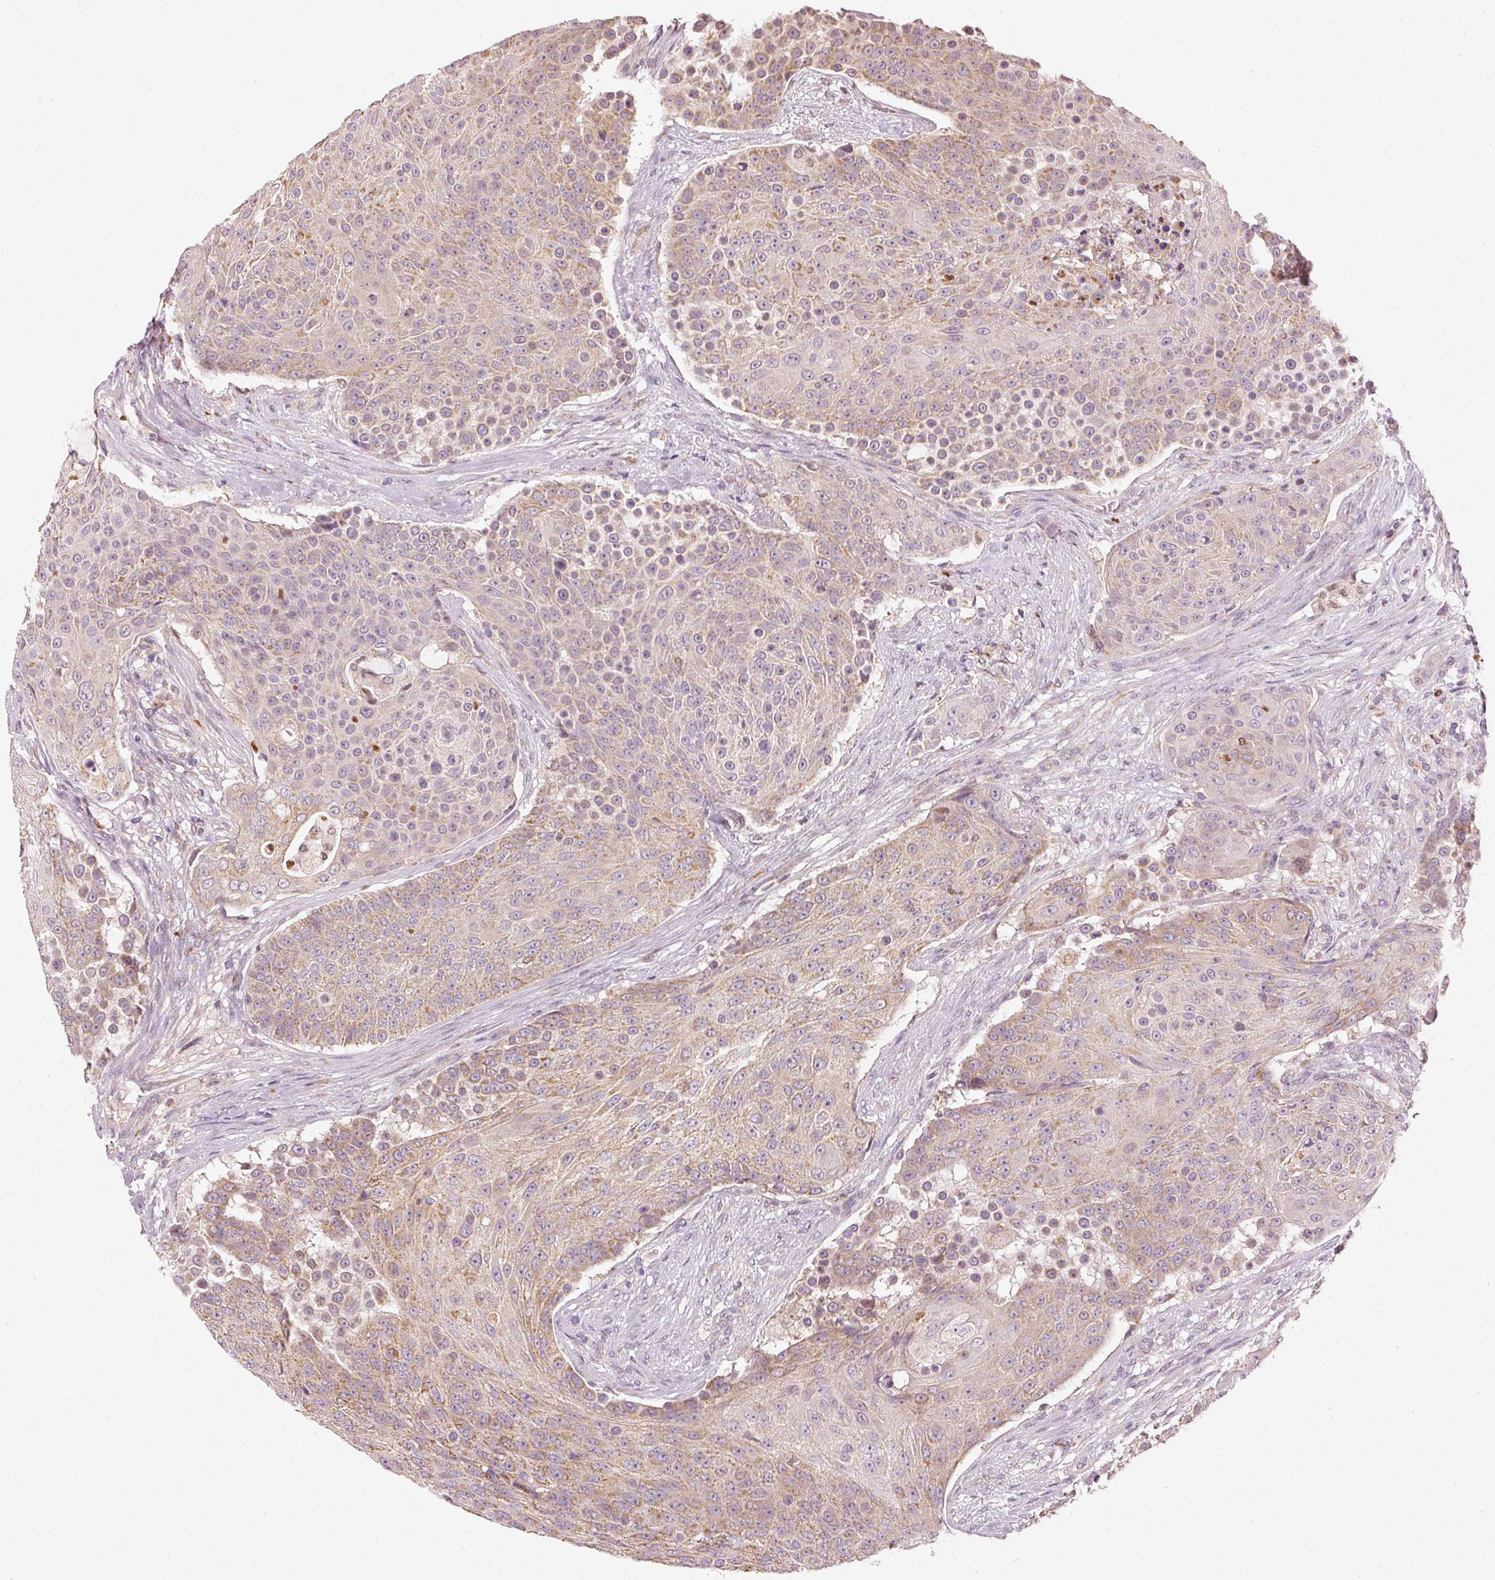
{"staining": {"intensity": "moderate", "quantity": ">75%", "location": "cytoplasmic/membranous"}, "tissue": "urothelial cancer", "cell_type": "Tumor cells", "image_type": "cancer", "snomed": [{"axis": "morphology", "description": "Urothelial carcinoma, High grade"}, {"axis": "topography", "description": "Urinary bladder"}], "caption": "DAB immunohistochemical staining of human urothelial carcinoma (high-grade) reveals moderate cytoplasmic/membranous protein expression in approximately >75% of tumor cells. (Brightfield microscopy of DAB IHC at high magnification).", "gene": "MTHFD1L", "patient": {"sex": "female", "age": 63}}